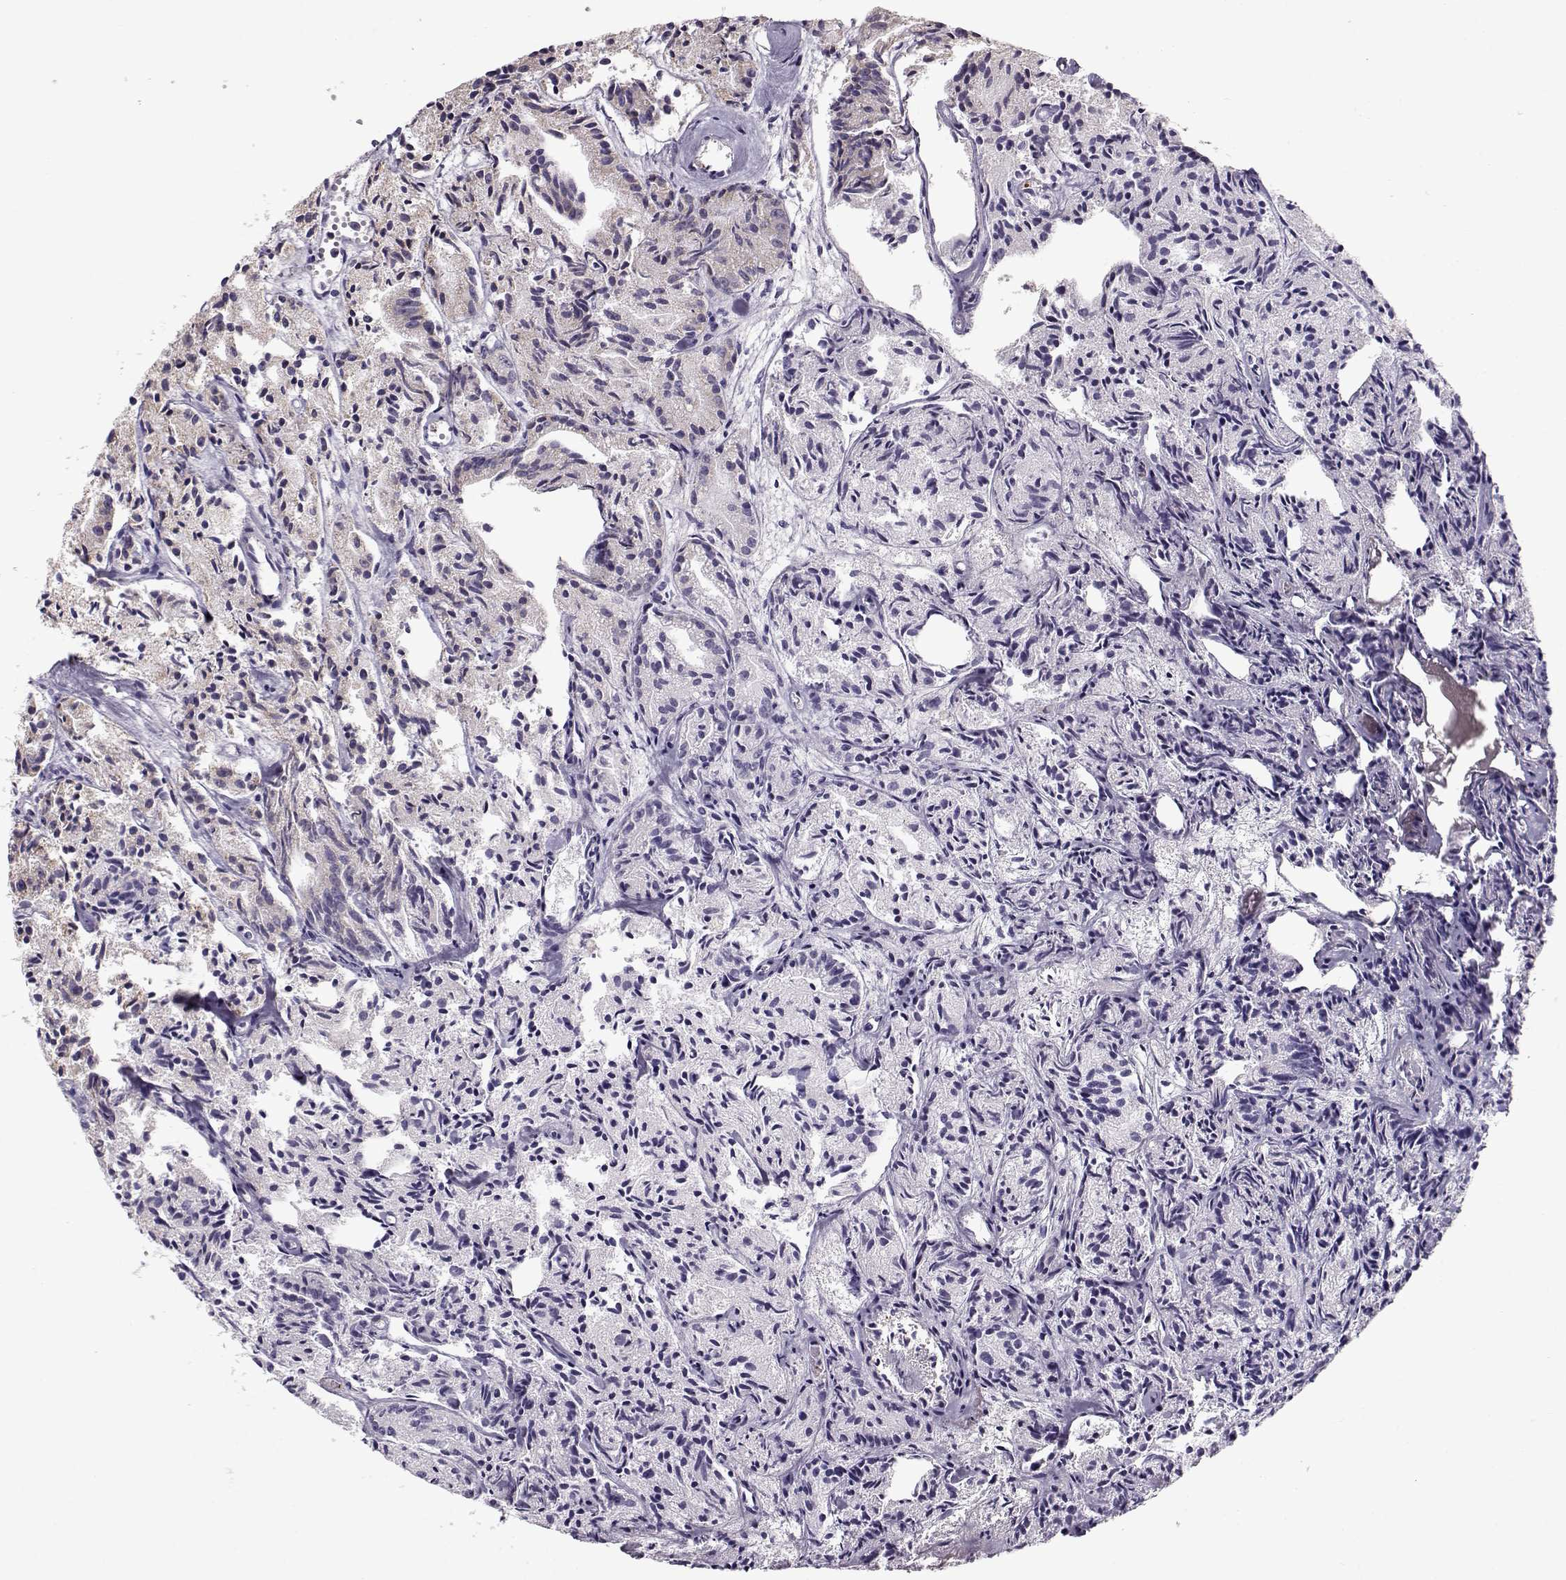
{"staining": {"intensity": "weak", "quantity": "25%-75%", "location": "cytoplasmic/membranous"}, "tissue": "prostate cancer", "cell_type": "Tumor cells", "image_type": "cancer", "snomed": [{"axis": "morphology", "description": "Adenocarcinoma, Medium grade"}, {"axis": "topography", "description": "Prostate"}], "caption": "Protein expression analysis of human medium-grade adenocarcinoma (prostate) reveals weak cytoplasmic/membranous positivity in about 25%-75% of tumor cells.", "gene": "KLF17", "patient": {"sex": "male", "age": 74}}